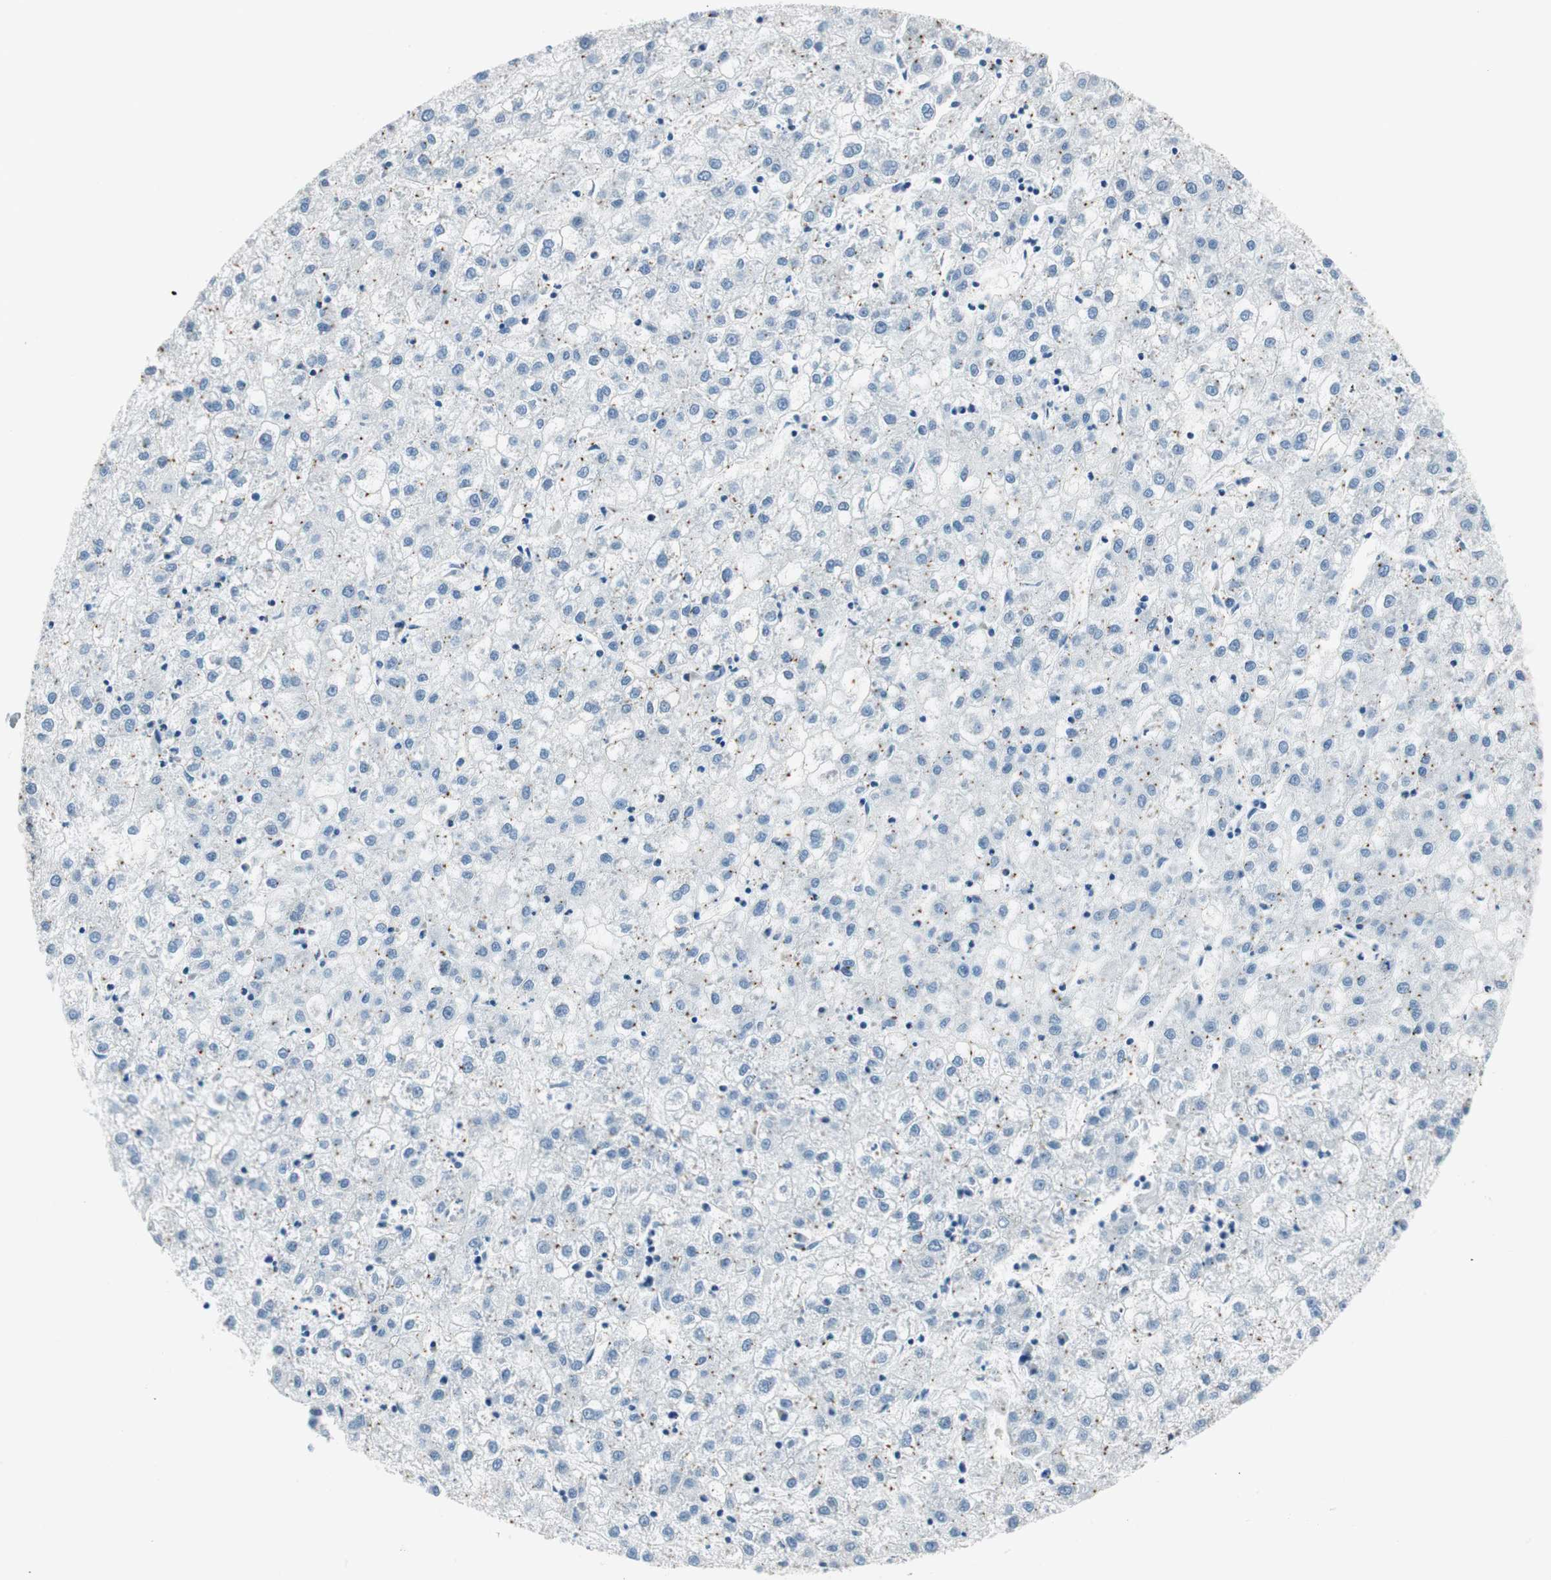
{"staining": {"intensity": "negative", "quantity": "none", "location": "none"}, "tissue": "liver cancer", "cell_type": "Tumor cells", "image_type": "cancer", "snomed": [{"axis": "morphology", "description": "Carcinoma, Hepatocellular, NOS"}, {"axis": "topography", "description": "Liver"}], "caption": "DAB immunohistochemical staining of human liver cancer (hepatocellular carcinoma) demonstrates no significant positivity in tumor cells.", "gene": "TMF1", "patient": {"sex": "male", "age": 72}}